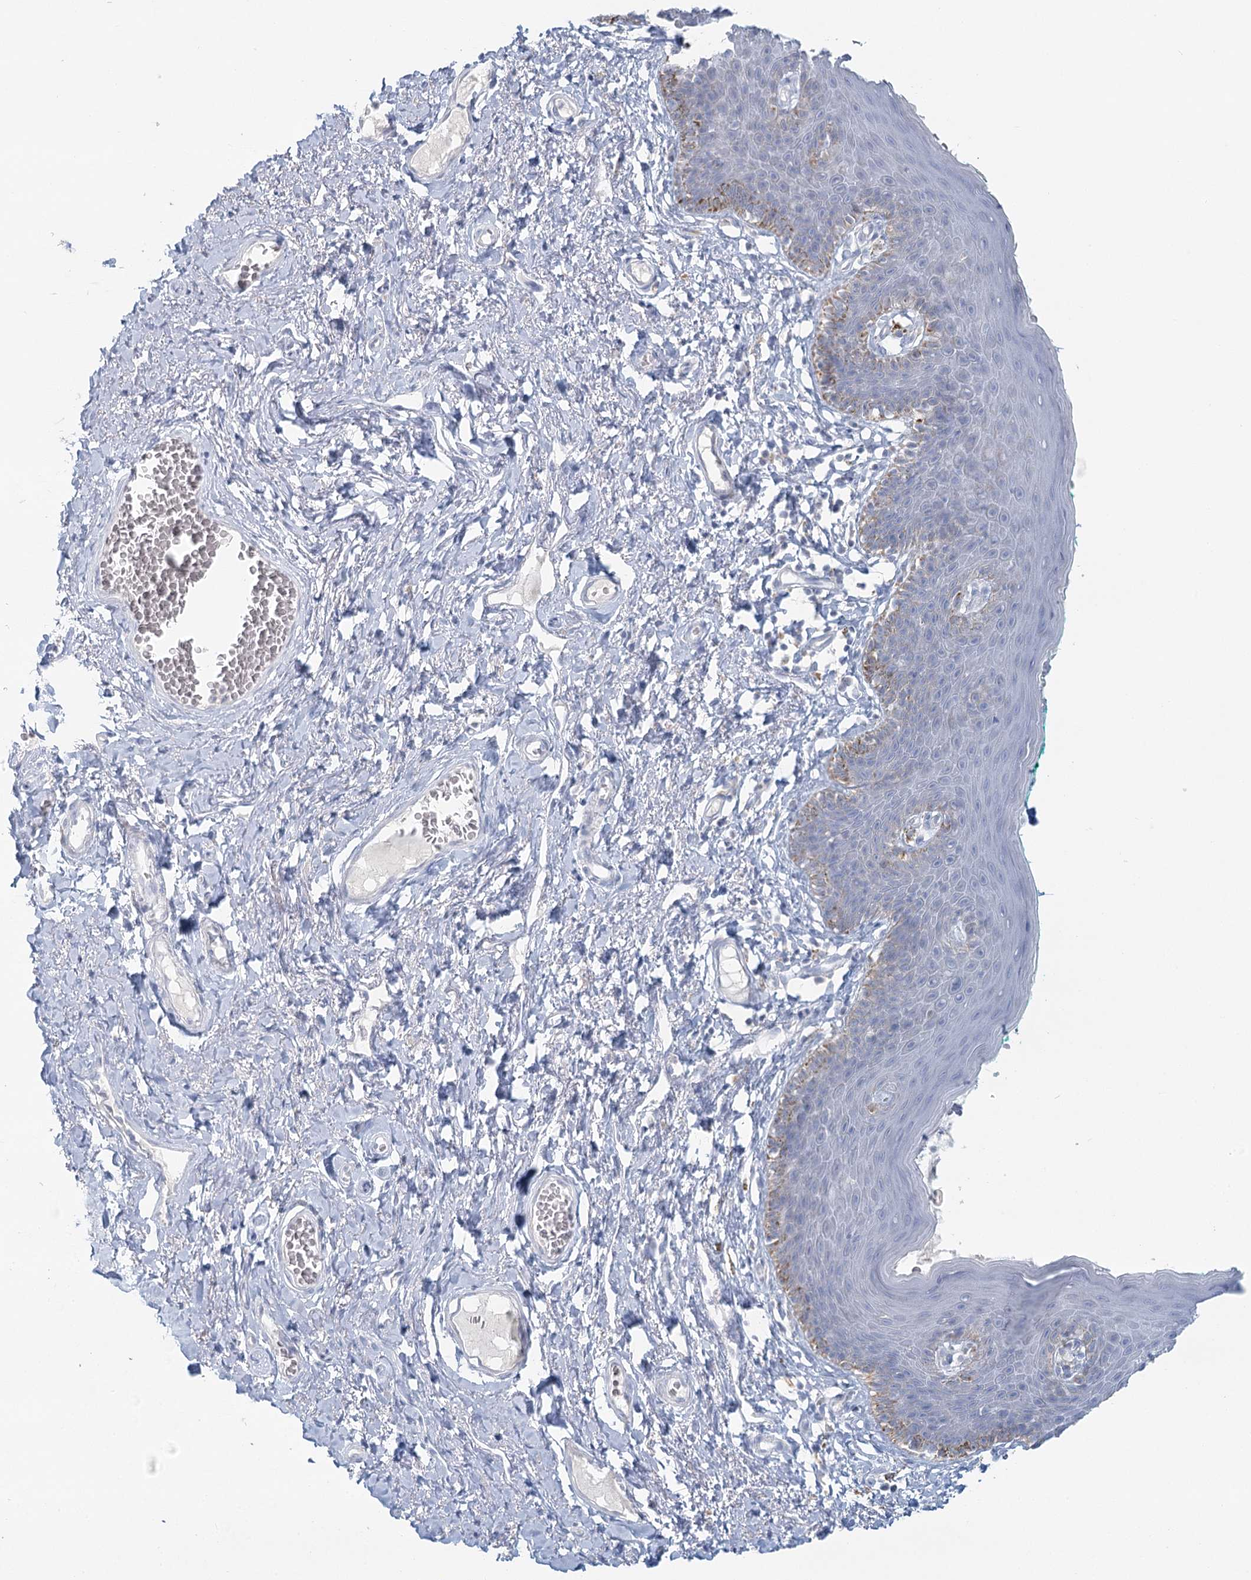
{"staining": {"intensity": "moderate", "quantity": "<25%", "location": "cytoplasmic/membranous"}, "tissue": "skin", "cell_type": "Epidermal cells", "image_type": "normal", "snomed": [{"axis": "morphology", "description": "Normal tissue, NOS"}, {"axis": "topography", "description": "Vulva"}], "caption": "Human skin stained with a brown dye demonstrates moderate cytoplasmic/membranous positive expression in about <25% of epidermal cells.", "gene": "BPHL", "patient": {"sex": "female", "age": 66}}